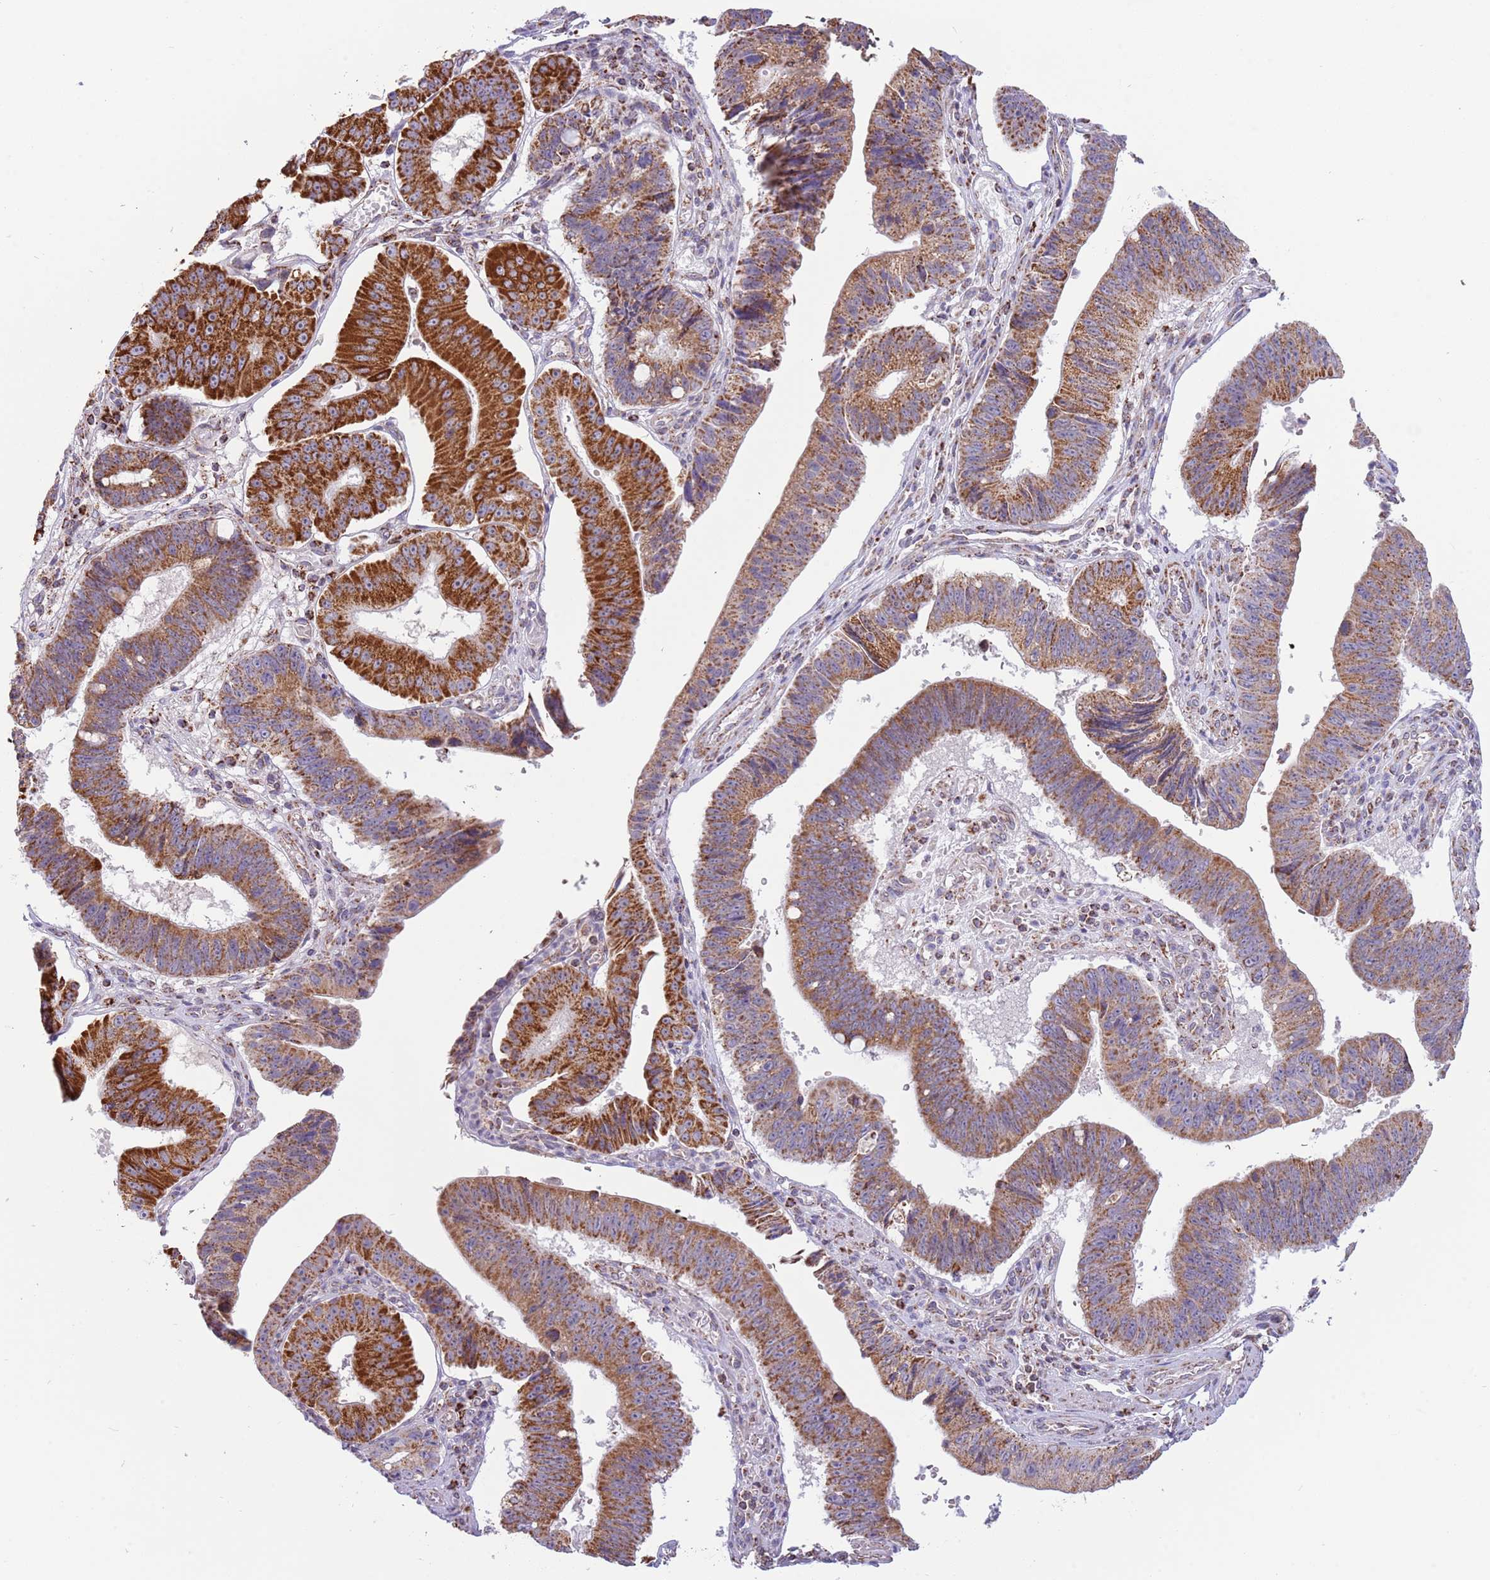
{"staining": {"intensity": "strong", "quantity": "25%-75%", "location": "cytoplasmic/membranous"}, "tissue": "stomach cancer", "cell_type": "Tumor cells", "image_type": "cancer", "snomed": [{"axis": "morphology", "description": "Adenocarcinoma, NOS"}, {"axis": "topography", "description": "Stomach"}], "caption": "A high amount of strong cytoplasmic/membranous expression is present in approximately 25%-75% of tumor cells in stomach cancer tissue. The protein is shown in brown color, while the nuclei are stained blue.", "gene": "LHX6", "patient": {"sex": "male", "age": 59}}